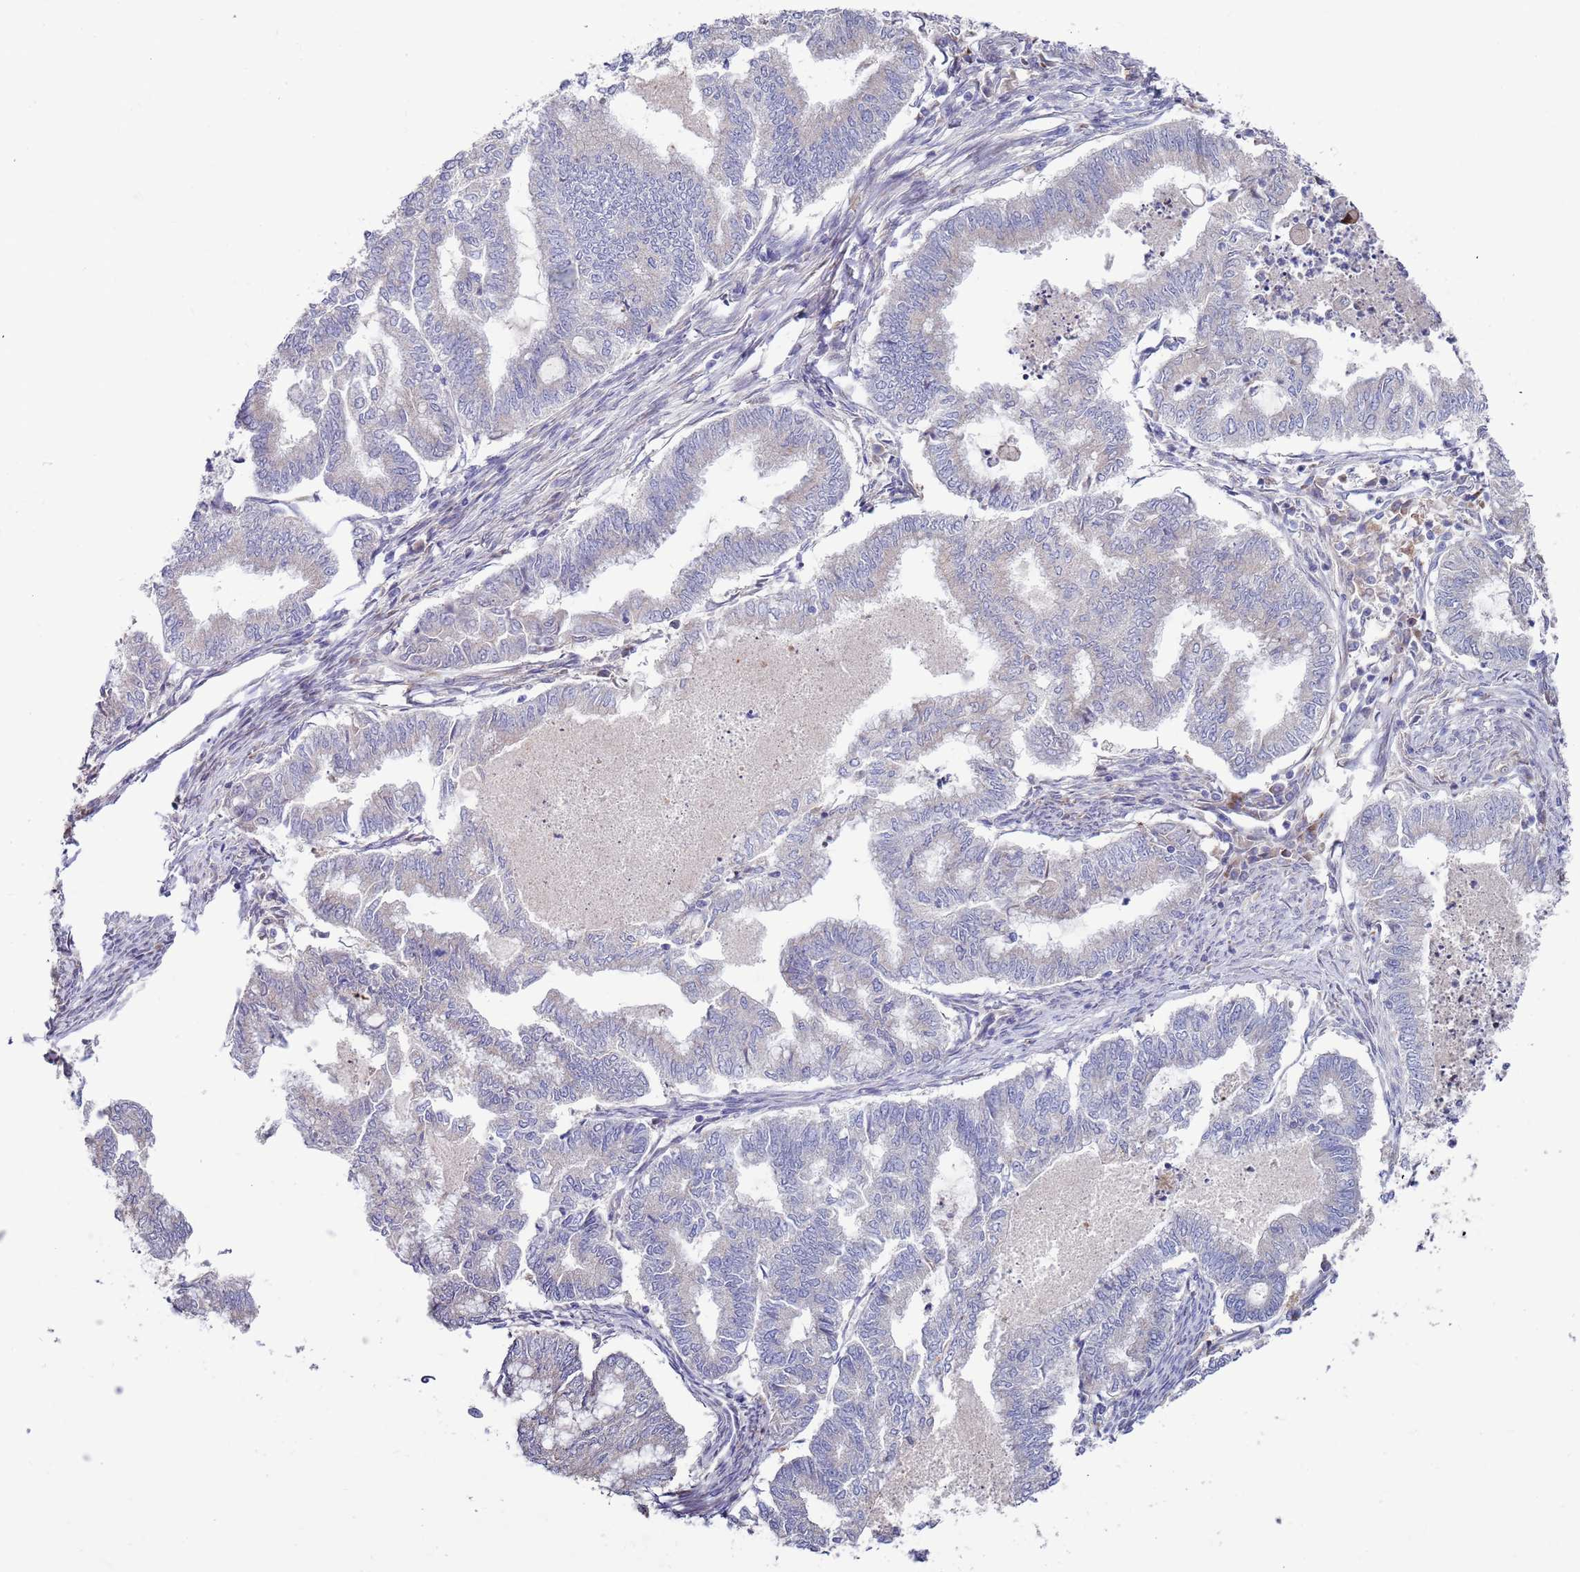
{"staining": {"intensity": "negative", "quantity": "none", "location": "none"}, "tissue": "endometrial cancer", "cell_type": "Tumor cells", "image_type": "cancer", "snomed": [{"axis": "morphology", "description": "Adenocarcinoma, NOS"}, {"axis": "topography", "description": "Endometrium"}], "caption": "DAB immunohistochemical staining of endometrial cancer (adenocarcinoma) demonstrates no significant positivity in tumor cells.", "gene": "FBXO27", "patient": {"sex": "female", "age": 79}}